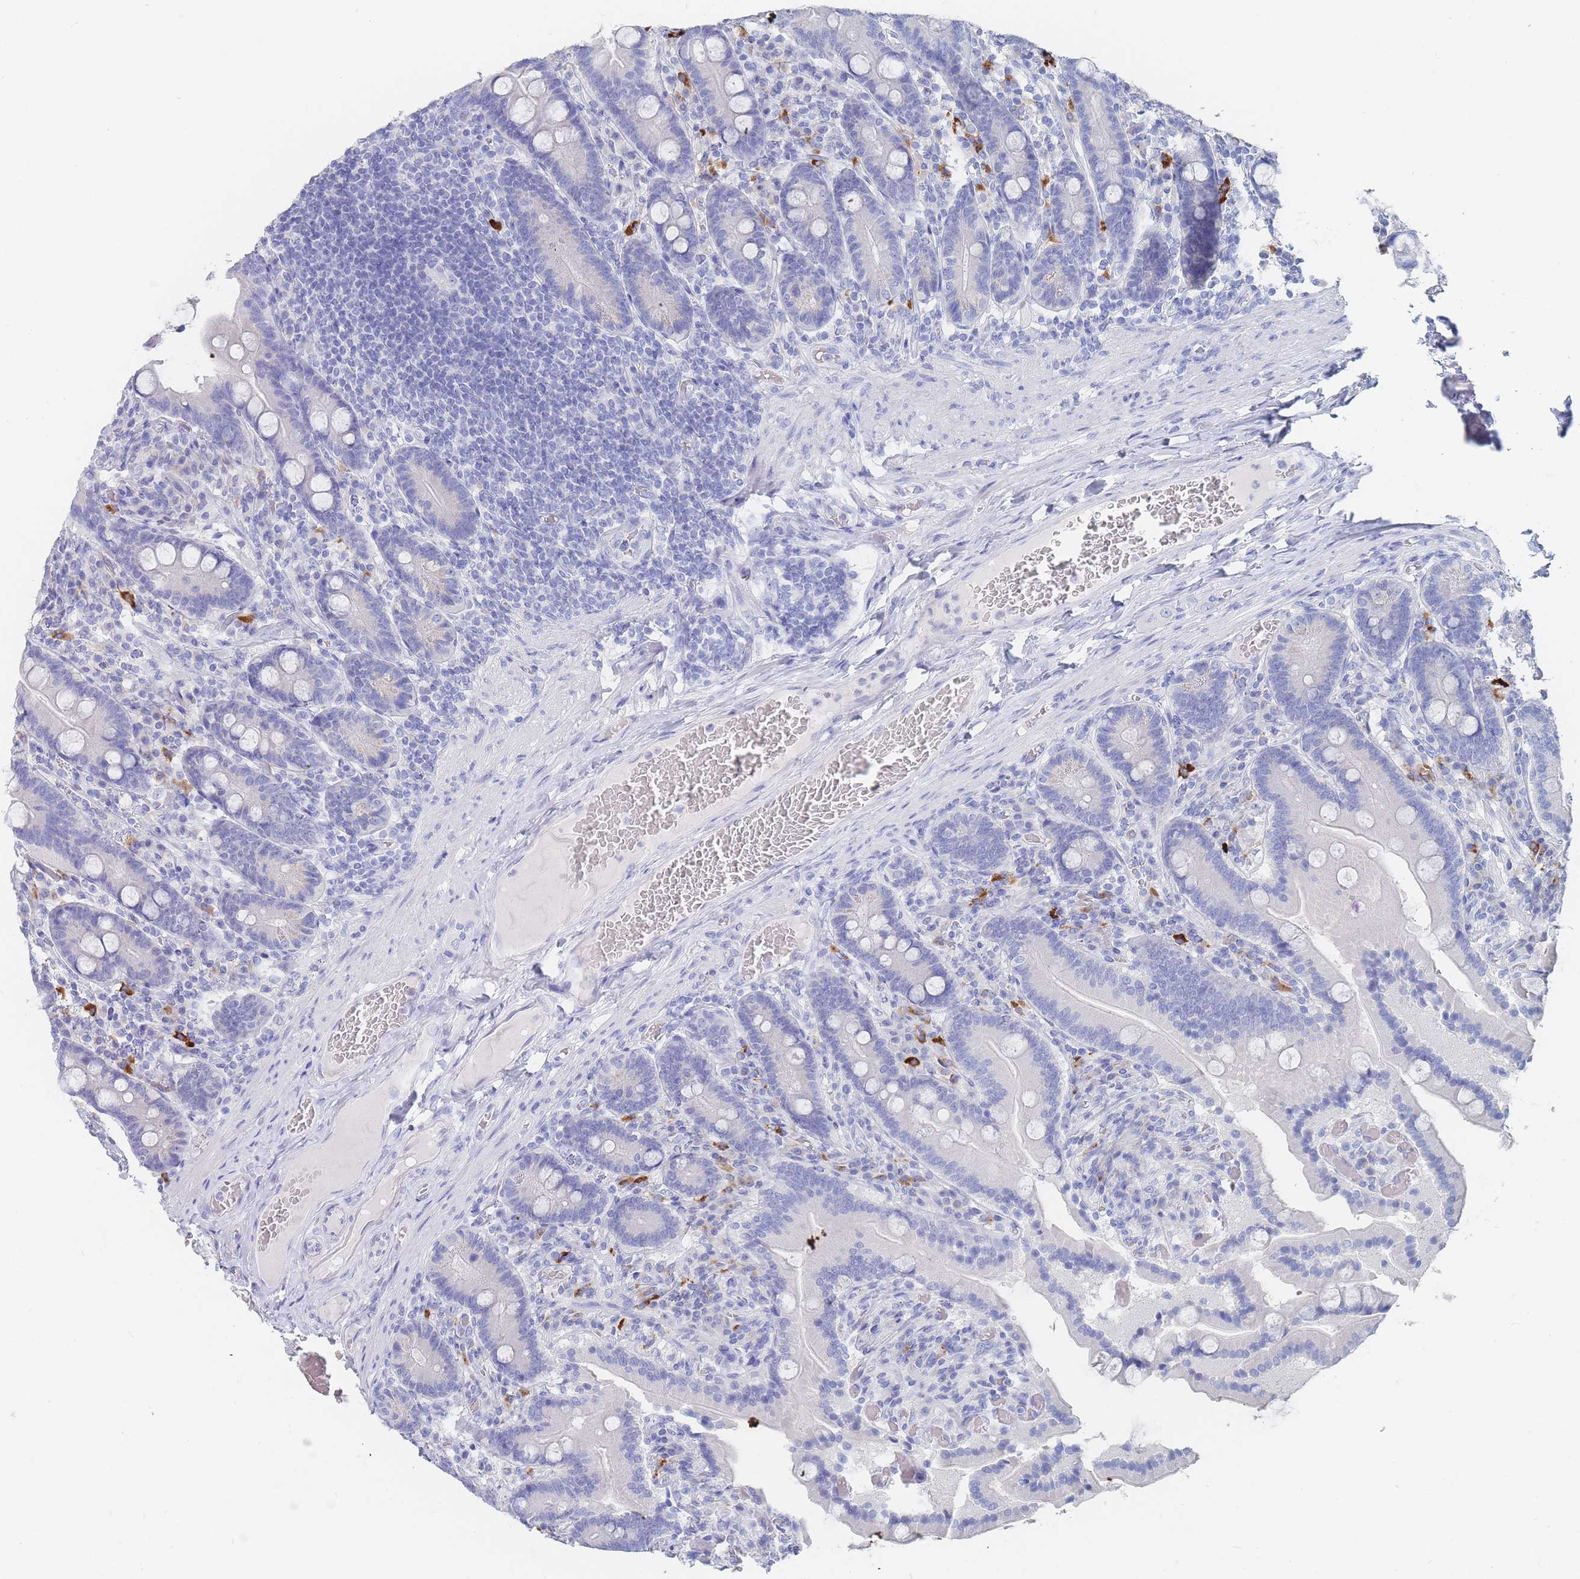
{"staining": {"intensity": "negative", "quantity": "none", "location": "none"}, "tissue": "duodenum", "cell_type": "Glandular cells", "image_type": "normal", "snomed": [{"axis": "morphology", "description": "Normal tissue, NOS"}, {"axis": "topography", "description": "Duodenum"}], "caption": "Protein analysis of benign duodenum exhibits no significant staining in glandular cells.", "gene": "SLC25A35", "patient": {"sex": "female", "age": 62}}